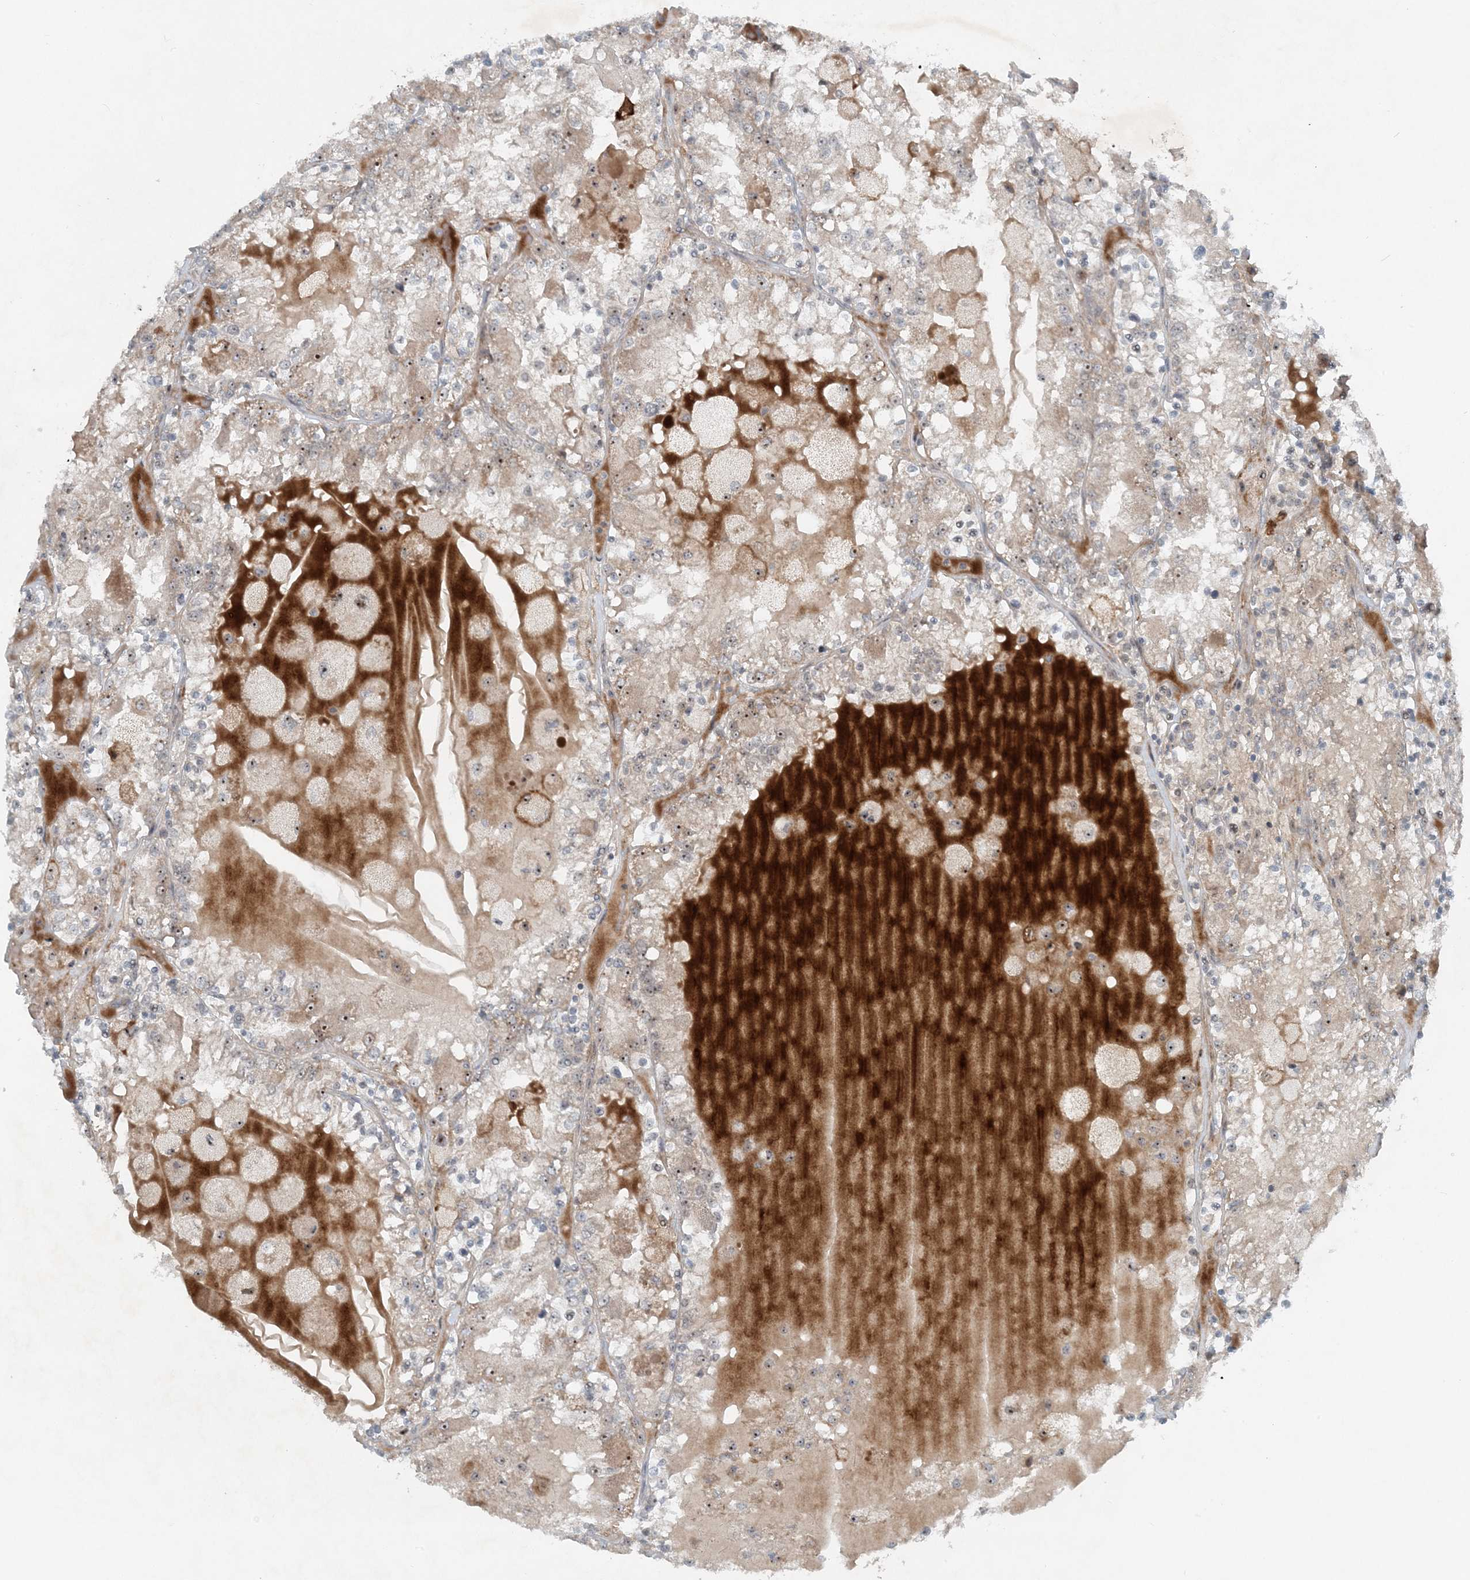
{"staining": {"intensity": "weak", "quantity": "25%-75%", "location": "cytoplasmic/membranous,nuclear"}, "tissue": "renal cancer", "cell_type": "Tumor cells", "image_type": "cancer", "snomed": [{"axis": "morphology", "description": "Adenocarcinoma, NOS"}, {"axis": "topography", "description": "Kidney"}], "caption": "Adenocarcinoma (renal) was stained to show a protein in brown. There is low levels of weak cytoplasmic/membranous and nuclear staining in about 25%-75% of tumor cells.", "gene": "MITD1", "patient": {"sex": "female", "age": 56}}